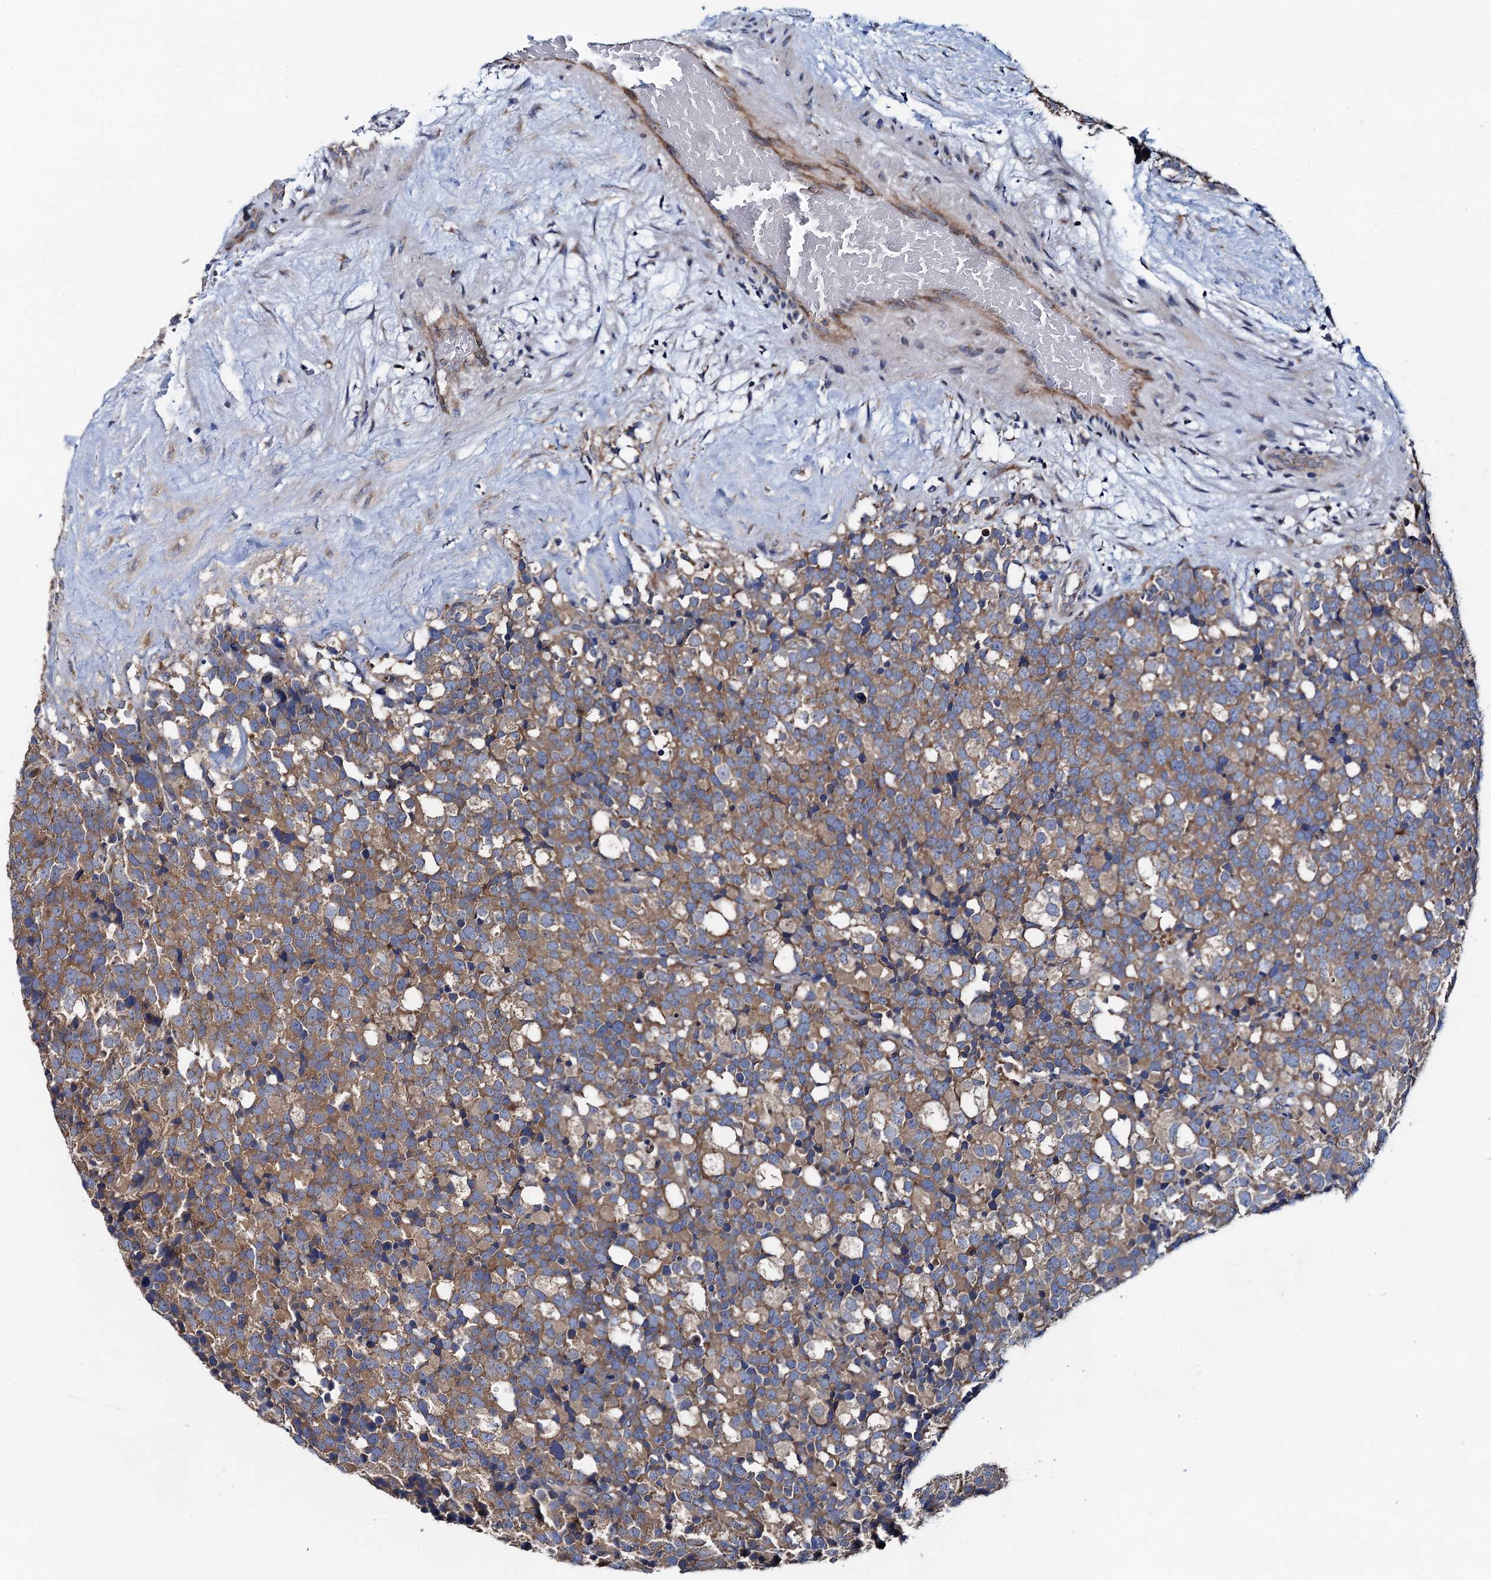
{"staining": {"intensity": "moderate", "quantity": ">75%", "location": "cytoplasmic/membranous"}, "tissue": "testis cancer", "cell_type": "Tumor cells", "image_type": "cancer", "snomed": [{"axis": "morphology", "description": "Seminoma, NOS"}, {"axis": "topography", "description": "Testis"}], "caption": "An image of human seminoma (testis) stained for a protein displays moderate cytoplasmic/membranous brown staining in tumor cells.", "gene": "ADCY9", "patient": {"sex": "male", "age": 71}}